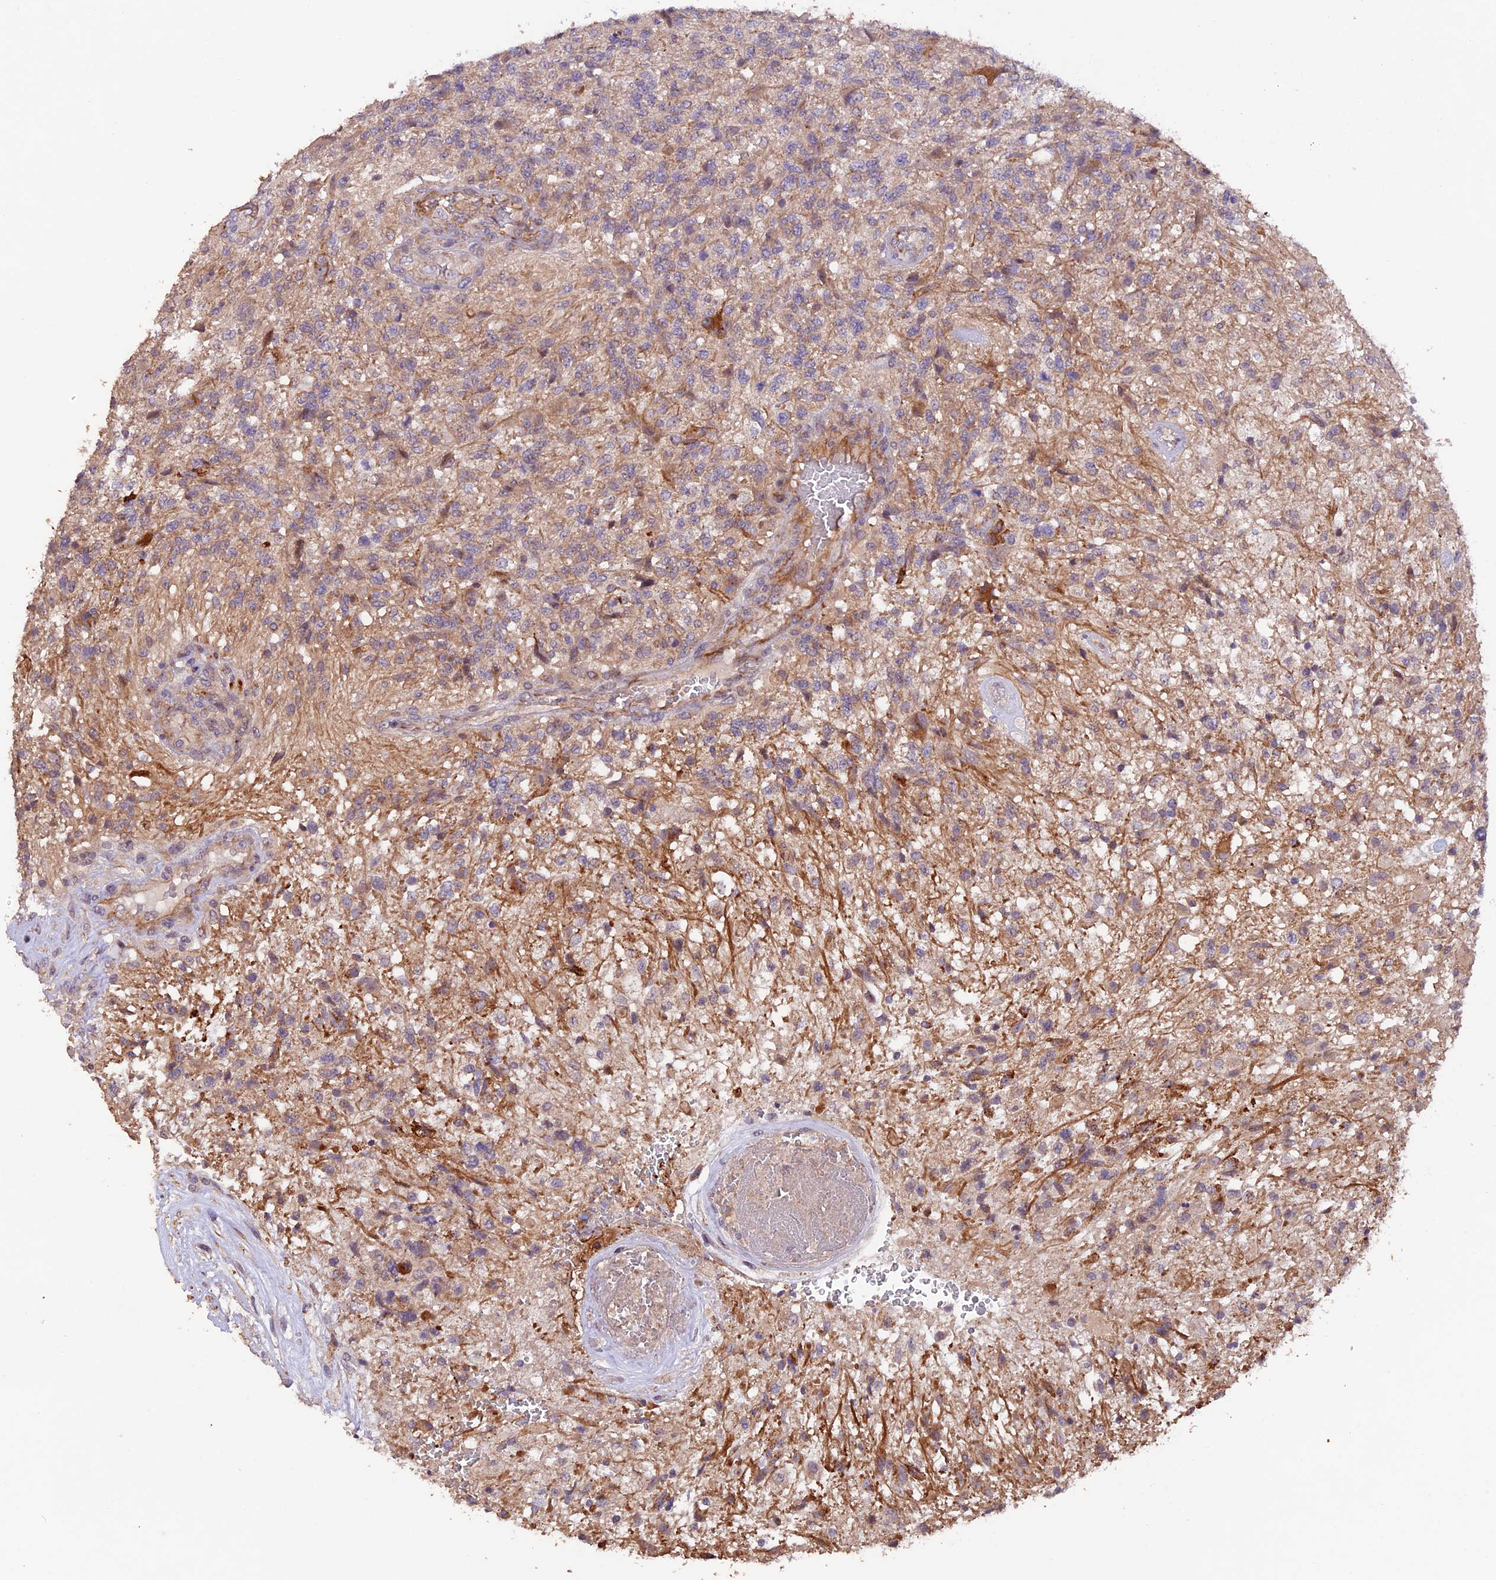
{"staining": {"intensity": "weak", "quantity": "<25%", "location": "cytoplasmic/membranous"}, "tissue": "glioma", "cell_type": "Tumor cells", "image_type": "cancer", "snomed": [{"axis": "morphology", "description": "Glioma, malignant, High grade"}, {"axis": "topography", "description": "Brain"}], "caption": "Image shows no protein expression in tumor cells of malignant glioma (high-grade) tissue.", "gene": "GNB5", "patient": {"sex": "male", "age": 56}}